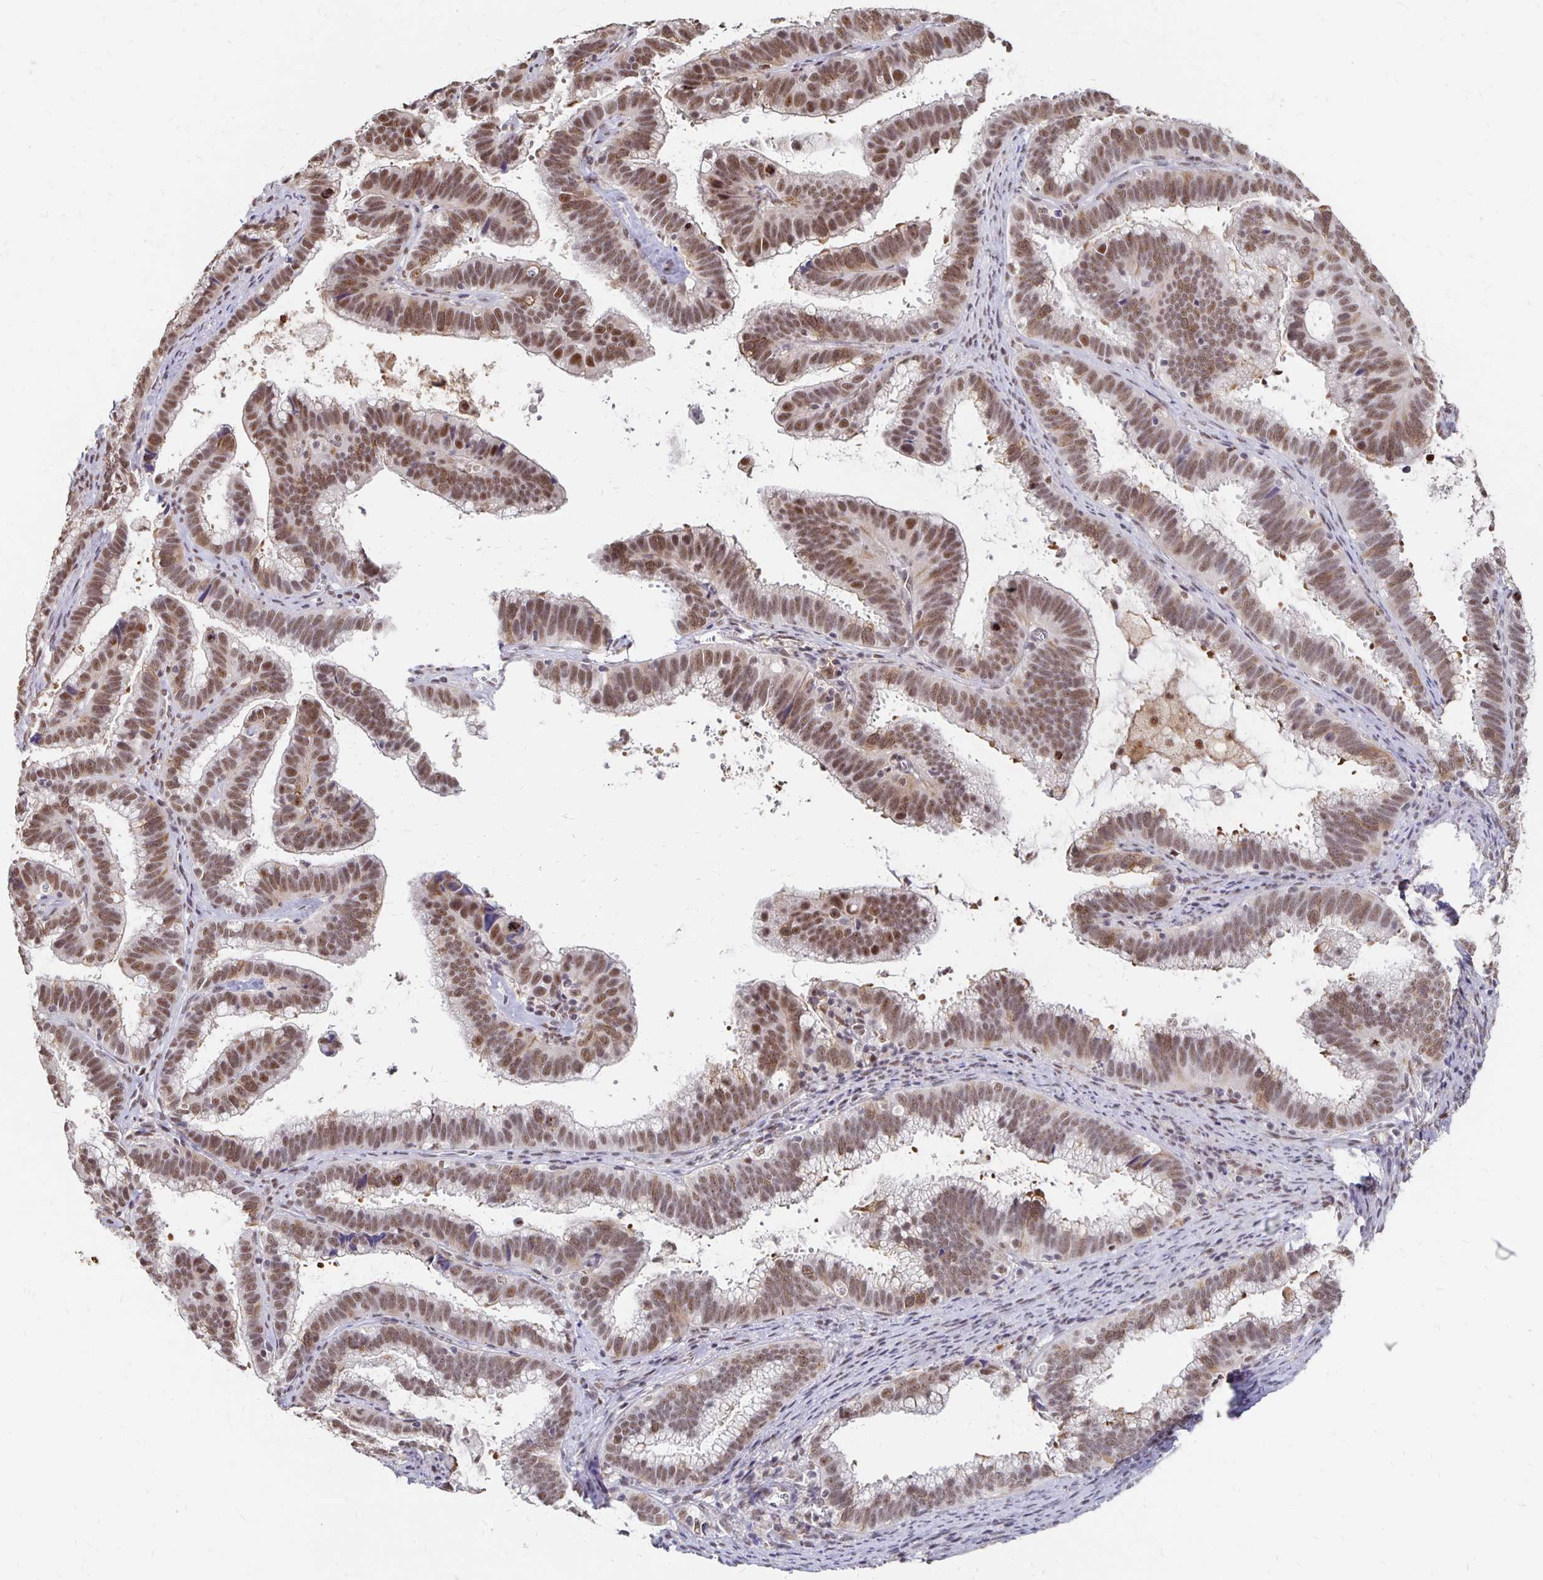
{"staining": {"intensity": "moderate", "quantity": ">75%", "location": "nuclear"}, "tissue": "cervical cancer", "cell_type": "Tumor cells", "image_type": "cancer", "snomed": [{"axis": "morphology", "description": "Adenocarcinoma, NOS"}, {"axis": "topography", "description": "Cervix"}], "caption": "Immunohistochemistry image of neoplastic tissue: human adenocarcinoma (cervical) stained using immunohistochemistry reveals medium levels of moderate protein expression localized specifically in the nuclear of tumor cells, appearing as a nuclear brown color.", "gene": "CLASRP", "patient": {"sex": "female", "age": 61}}